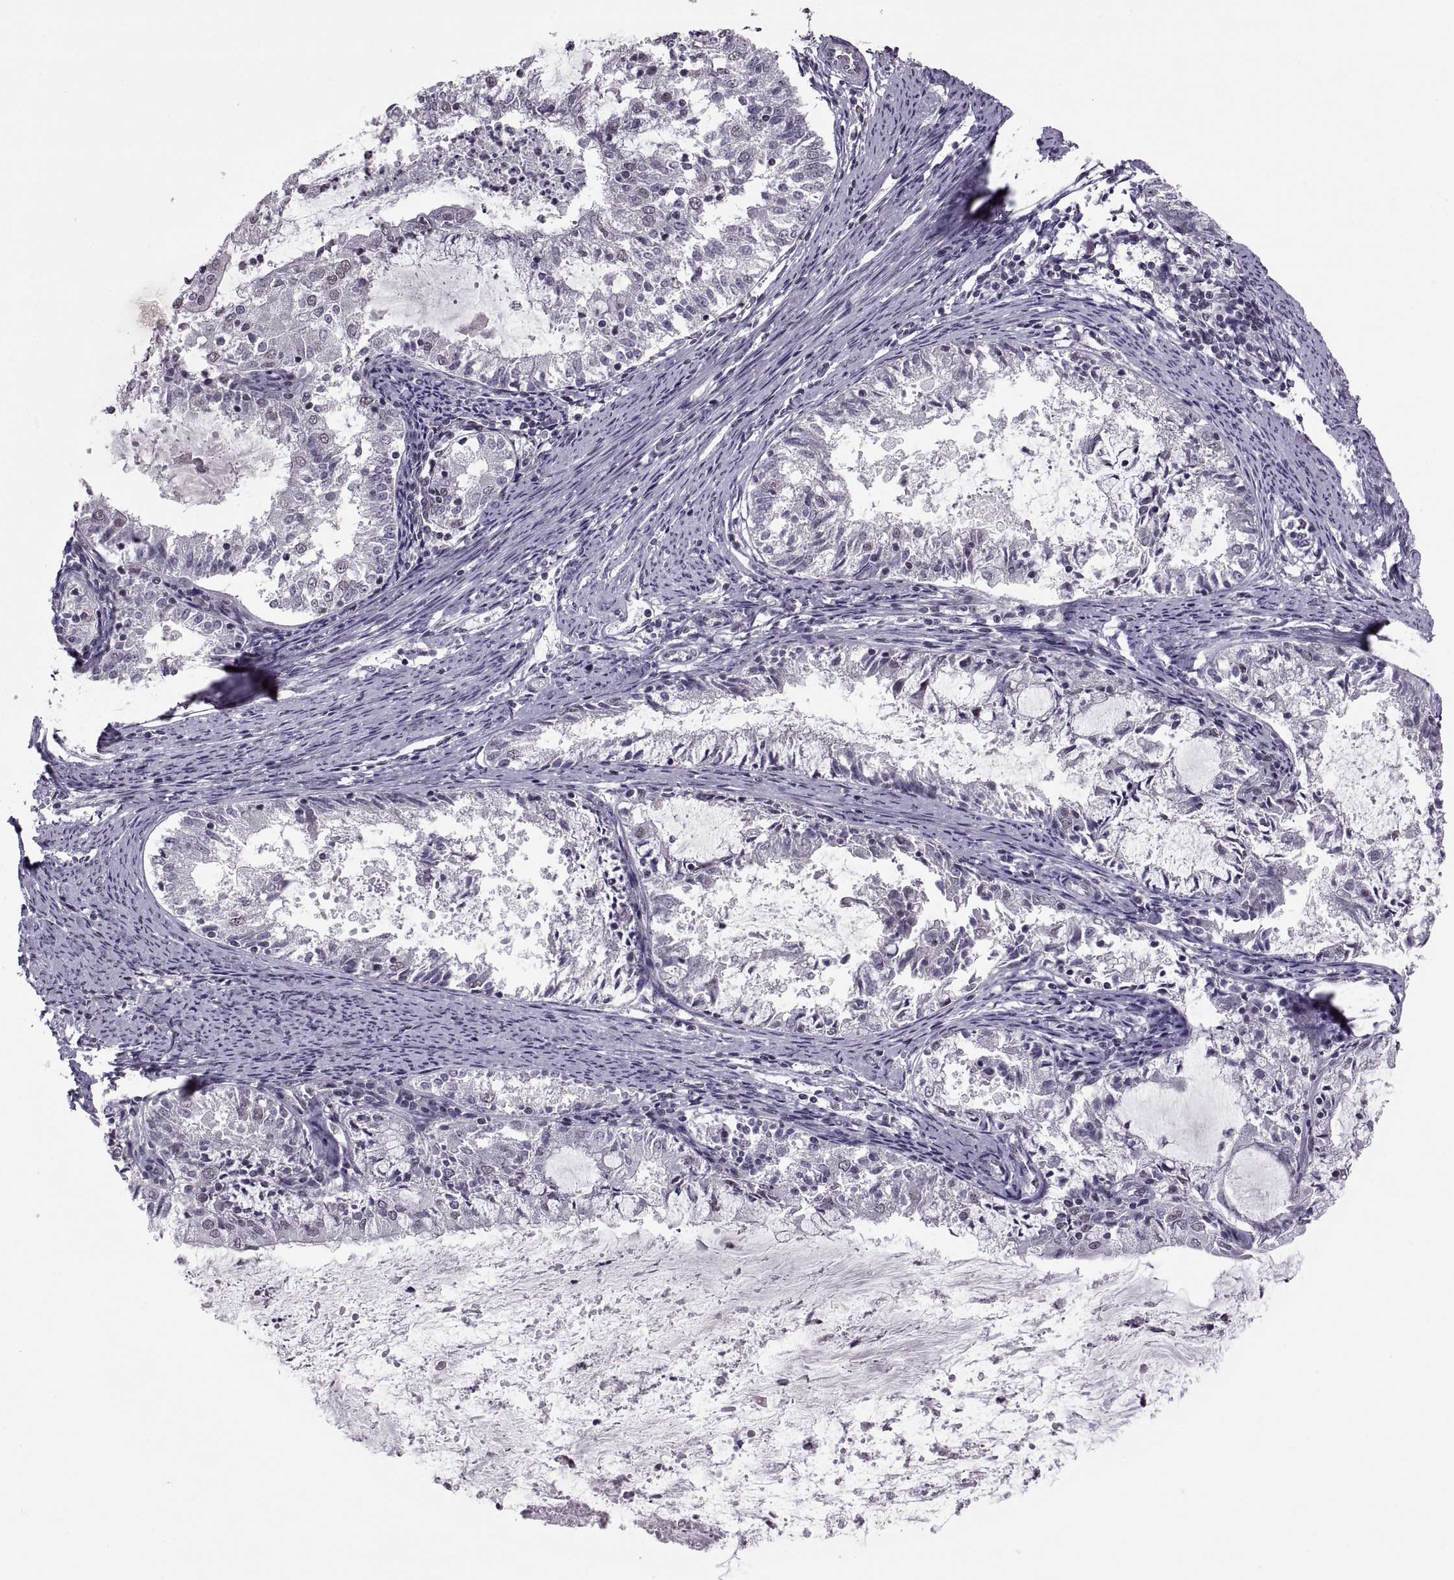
{"staining": {"intensity": "negative", "quantity": "none", "location": "none"}, "tissue": "endometrial cancer", "cell_type": "Tumor cells", "image_type": "cancer", "snomed": [{"axis": "morphology", "description": "Adenocarcinoma, NOS"}, {"axis": "topography", "description": "Endometrium"}], "caption": "High magnification brightfield microscopy of adenocarcinoma (endometrial) stained with DAB (3,3'-diaminobenzidine) (brown) and counterstained with hematoxylin (blue): tumor cells show no significant positivity.", "gene": "OTP", "patient": {"sex": "female", "age": 57}}